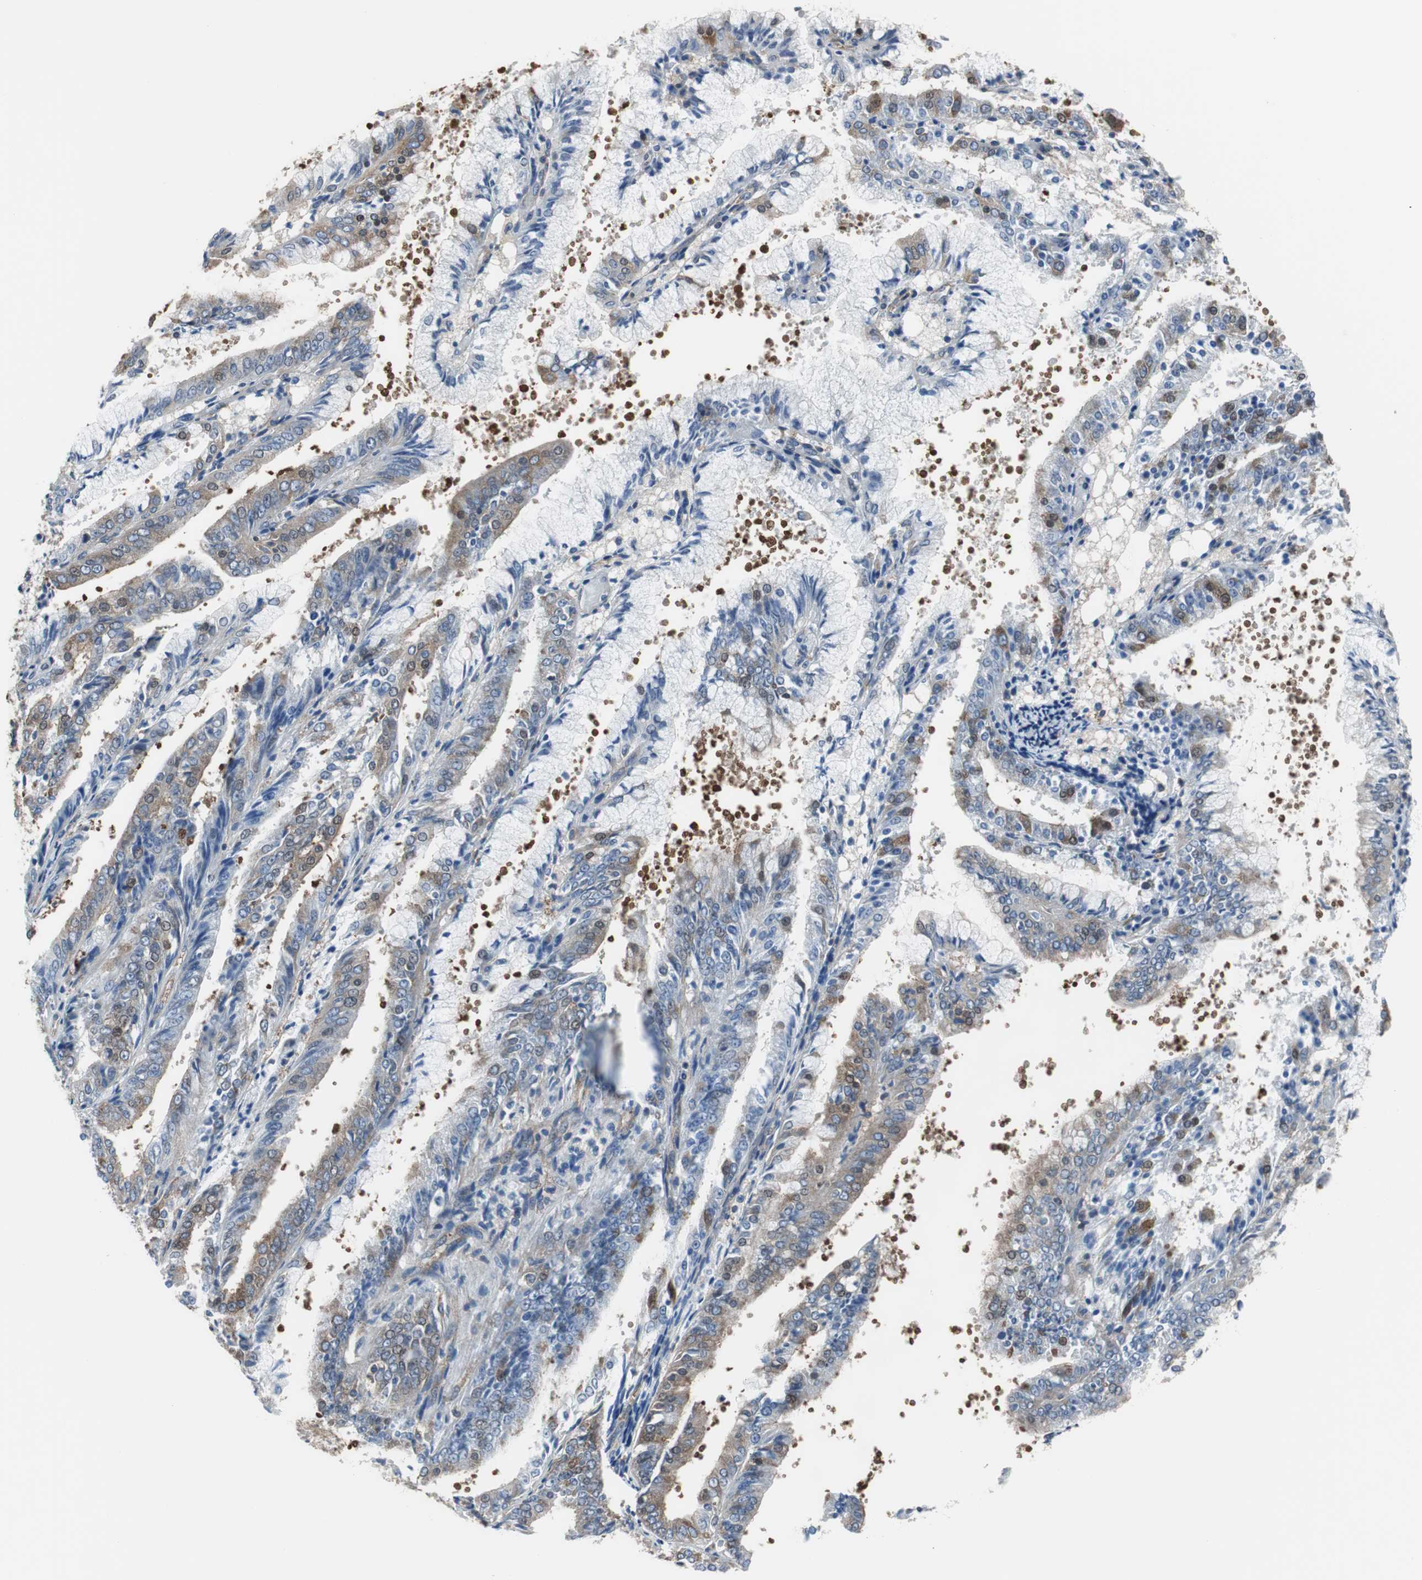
{"staining": {"intensity": "moderate", "quantity": "25%-75%", "location": "cytoplasmic/membranous"}, "tissue": "endometrial cancer", "cell_type": "Tumor cells", "image_type": "cancer", "snomed": [{"axis": "morphology", "description": "Adenocarcinoma, NOS"}, {"axis": "topography", "description": "Endometrium"}], "caption": "Brown immunohistochemical staining in human endometrial adenocarcinoma displays moderate cytoplasmic/membranous expression in approximately 25%-75% of tumor cells.", "gene": "BRAF", "patient": {"sex": "female", "age": 63}}